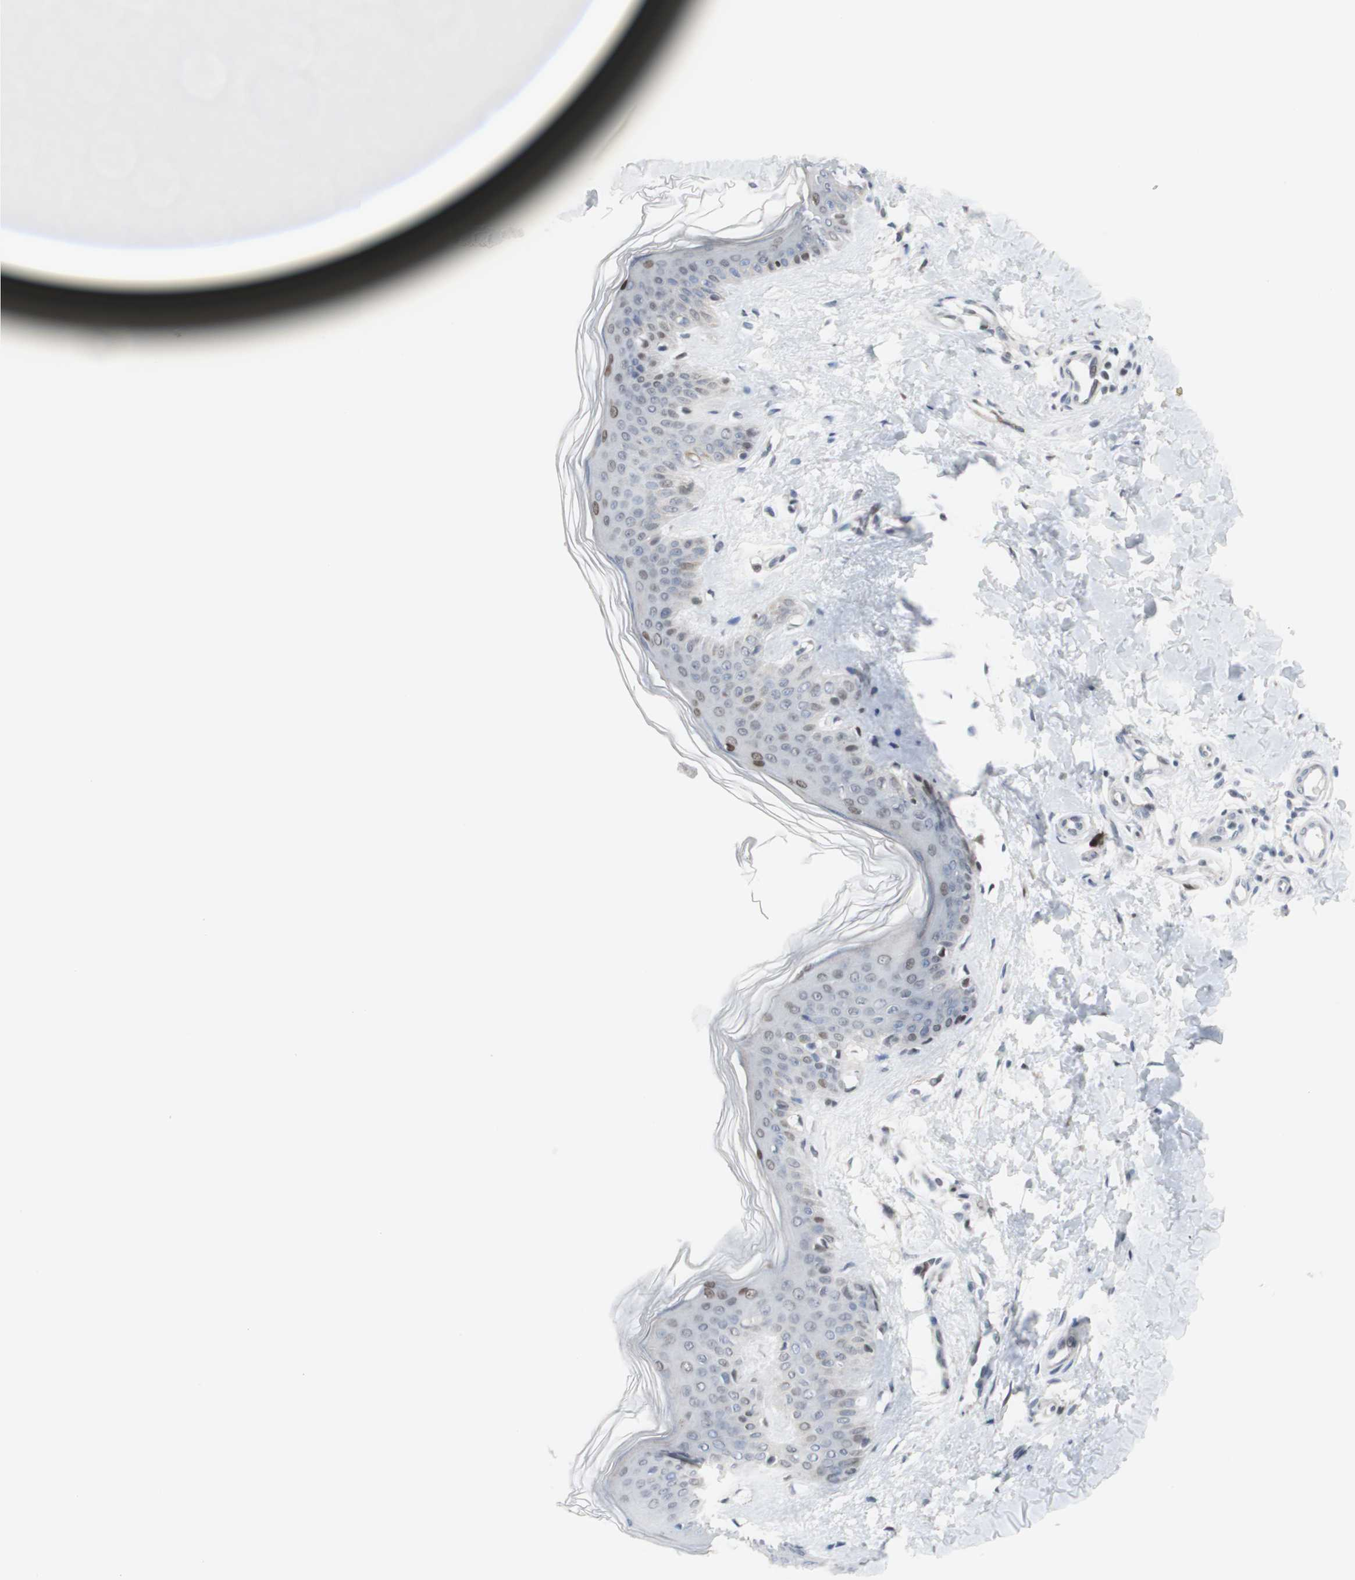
{"staining": {"intensity": "negative", "quantity": "none", "location": "none"}, "tissue": "skin", "cell_type": "Fibroblasts", "image_type": "normal", "snomed": [{"axis": "morphology", "description": "Normal tissue, NOS"}, {"axis": "topography", "description": "Skin"}], "caption": "DAB immunohistochemical staining of unremarkable human skin reveals no significant positivity in fibroblasts. Brightfield microscopy of immunohistochemistry (IHC) stained with DAB (3,3'-diaminobenzidine) (brown) and hematoxylin (blue), captured at high magnification.", "gene": "PHTF2", "patient": {"sex": "female", "age": 41}}